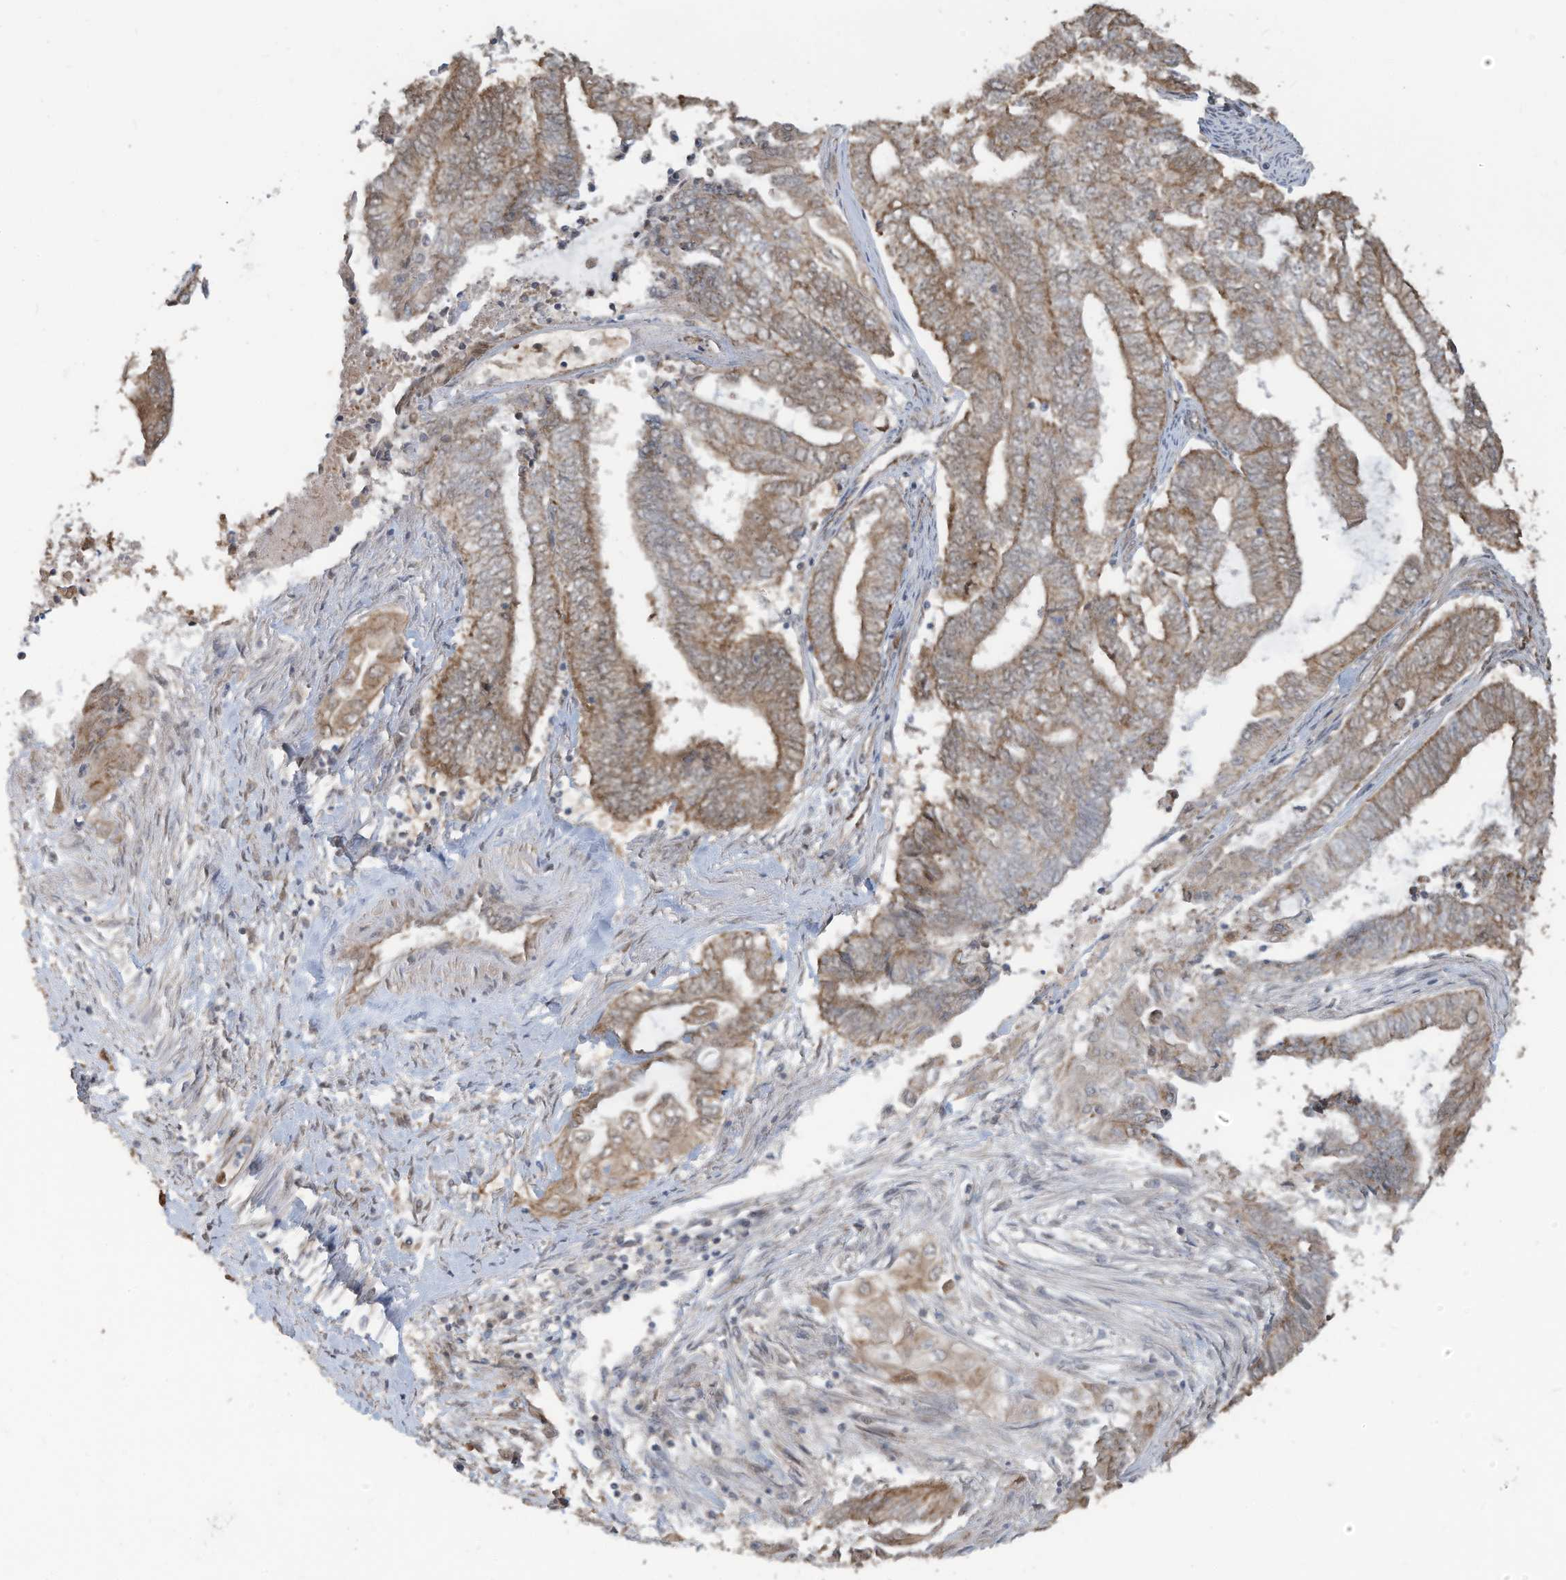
{"staining": {"intensity": "moderate", "quantity": ">75%", "location": "cytoplasmic/membranous"}, "tissue": "endometrial cancer", "cell_type": "Tumor cells", "image_type": "cancer", "snomed": [{"axis": "morphology", "description": "Adenocarcinoma, NOS"}, {"axis": "topography", "description": "Uterus"}, {"axis": "topography", "description": "Endometrium"}], "caption": "An immunohistochemistry photomicrograph of tumor tissue is shown. Protein staining in brown labels moderate cytoplasmic/membranous positivity in adenocarcinoma (endometrial) within tumor cells.", "gene": "ERI2", "patient": {"sex": "female", "age": 70}}